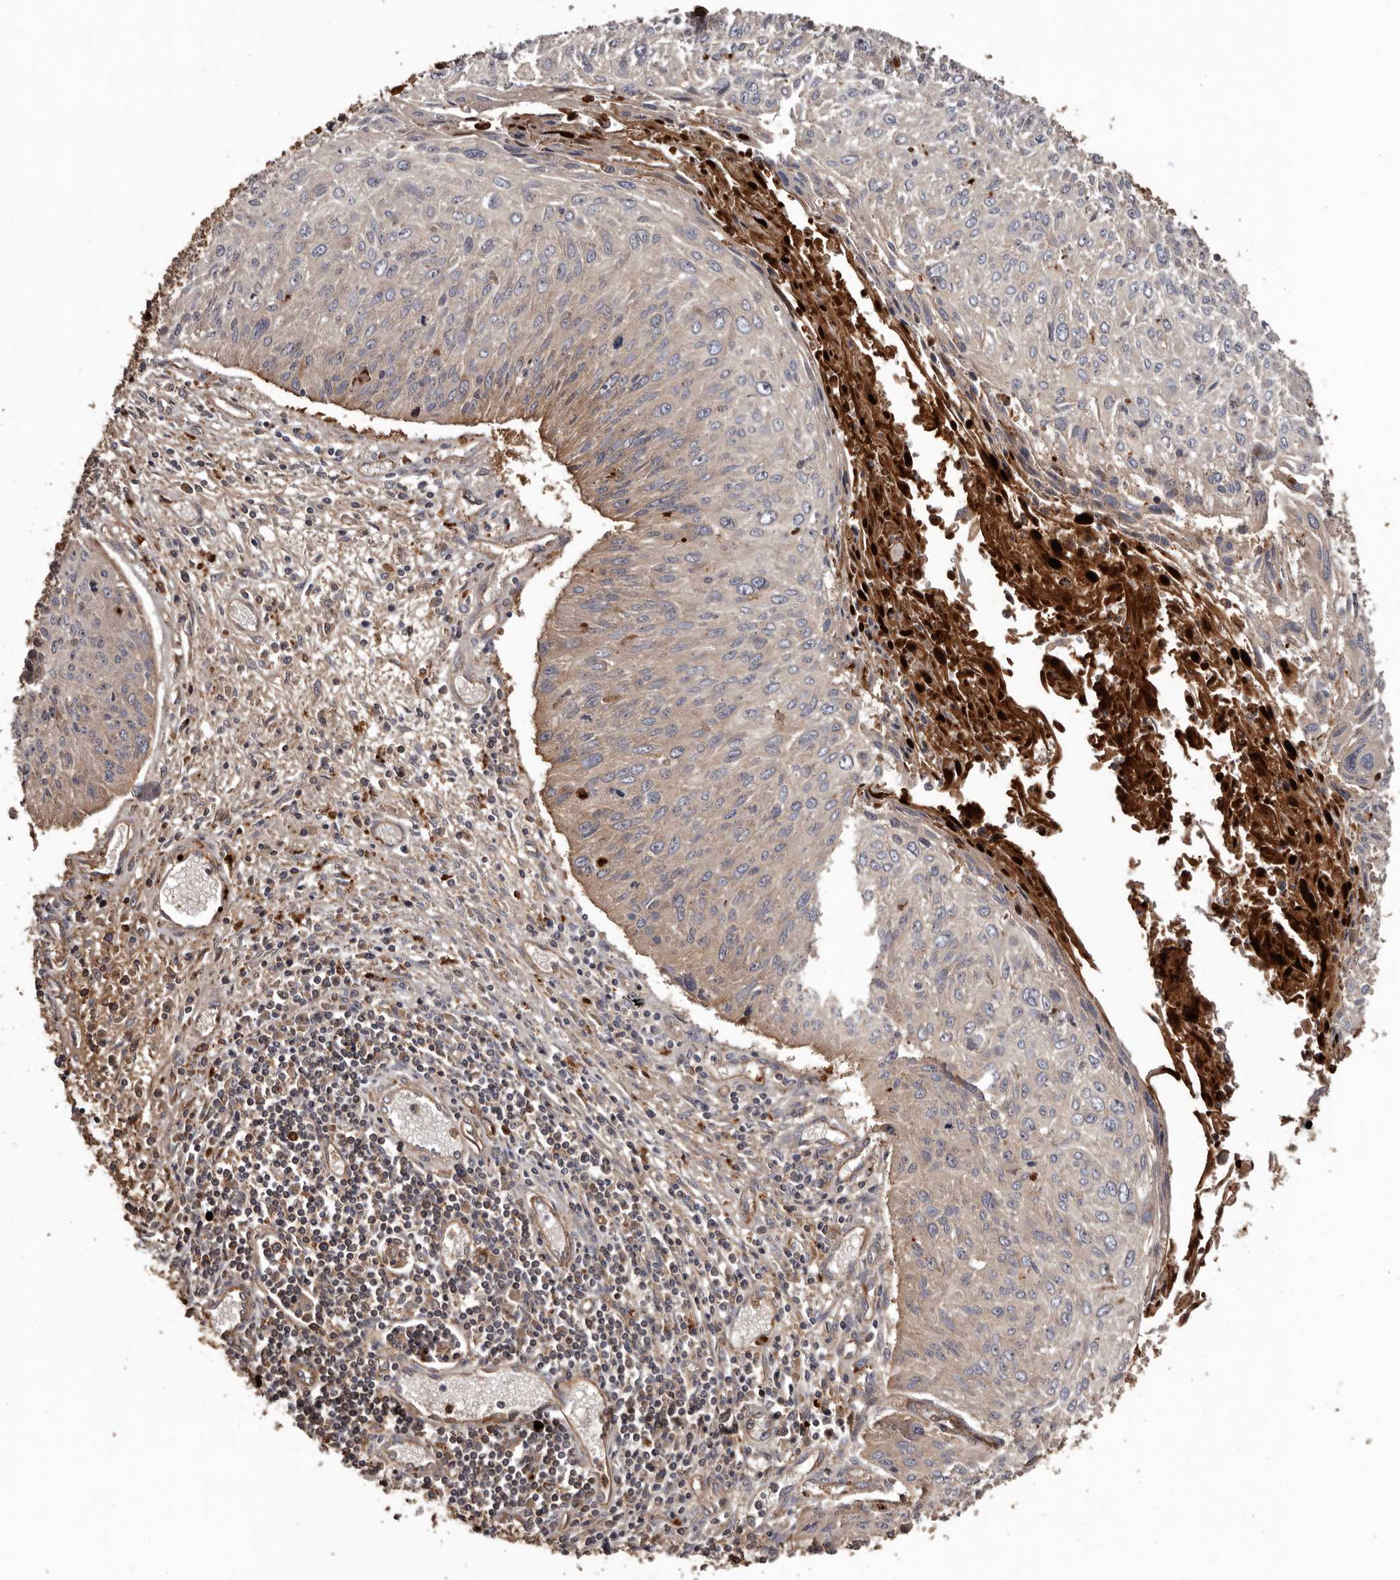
{"staining": {"intensity": "weak", "quantity": "<25%", "location": "cytoplasmic/membranous"}, "tissue": "cervical cancer", "cell_type": "Tumor cells", "image_type": "cancer", "snomed": [{"axis": "morphology", "description": "Squamous cell carcinoma, NOS"}, {"axis": "topography", "description": "Cervix"}], "caption": "Tumor cells show no significant protein expression in cervical cancer. (DAB immunohistochemistry with hematoxylin counter stain).", "gene": "ARHGEF5", "patient": {"sex": "female", "age": 51}}